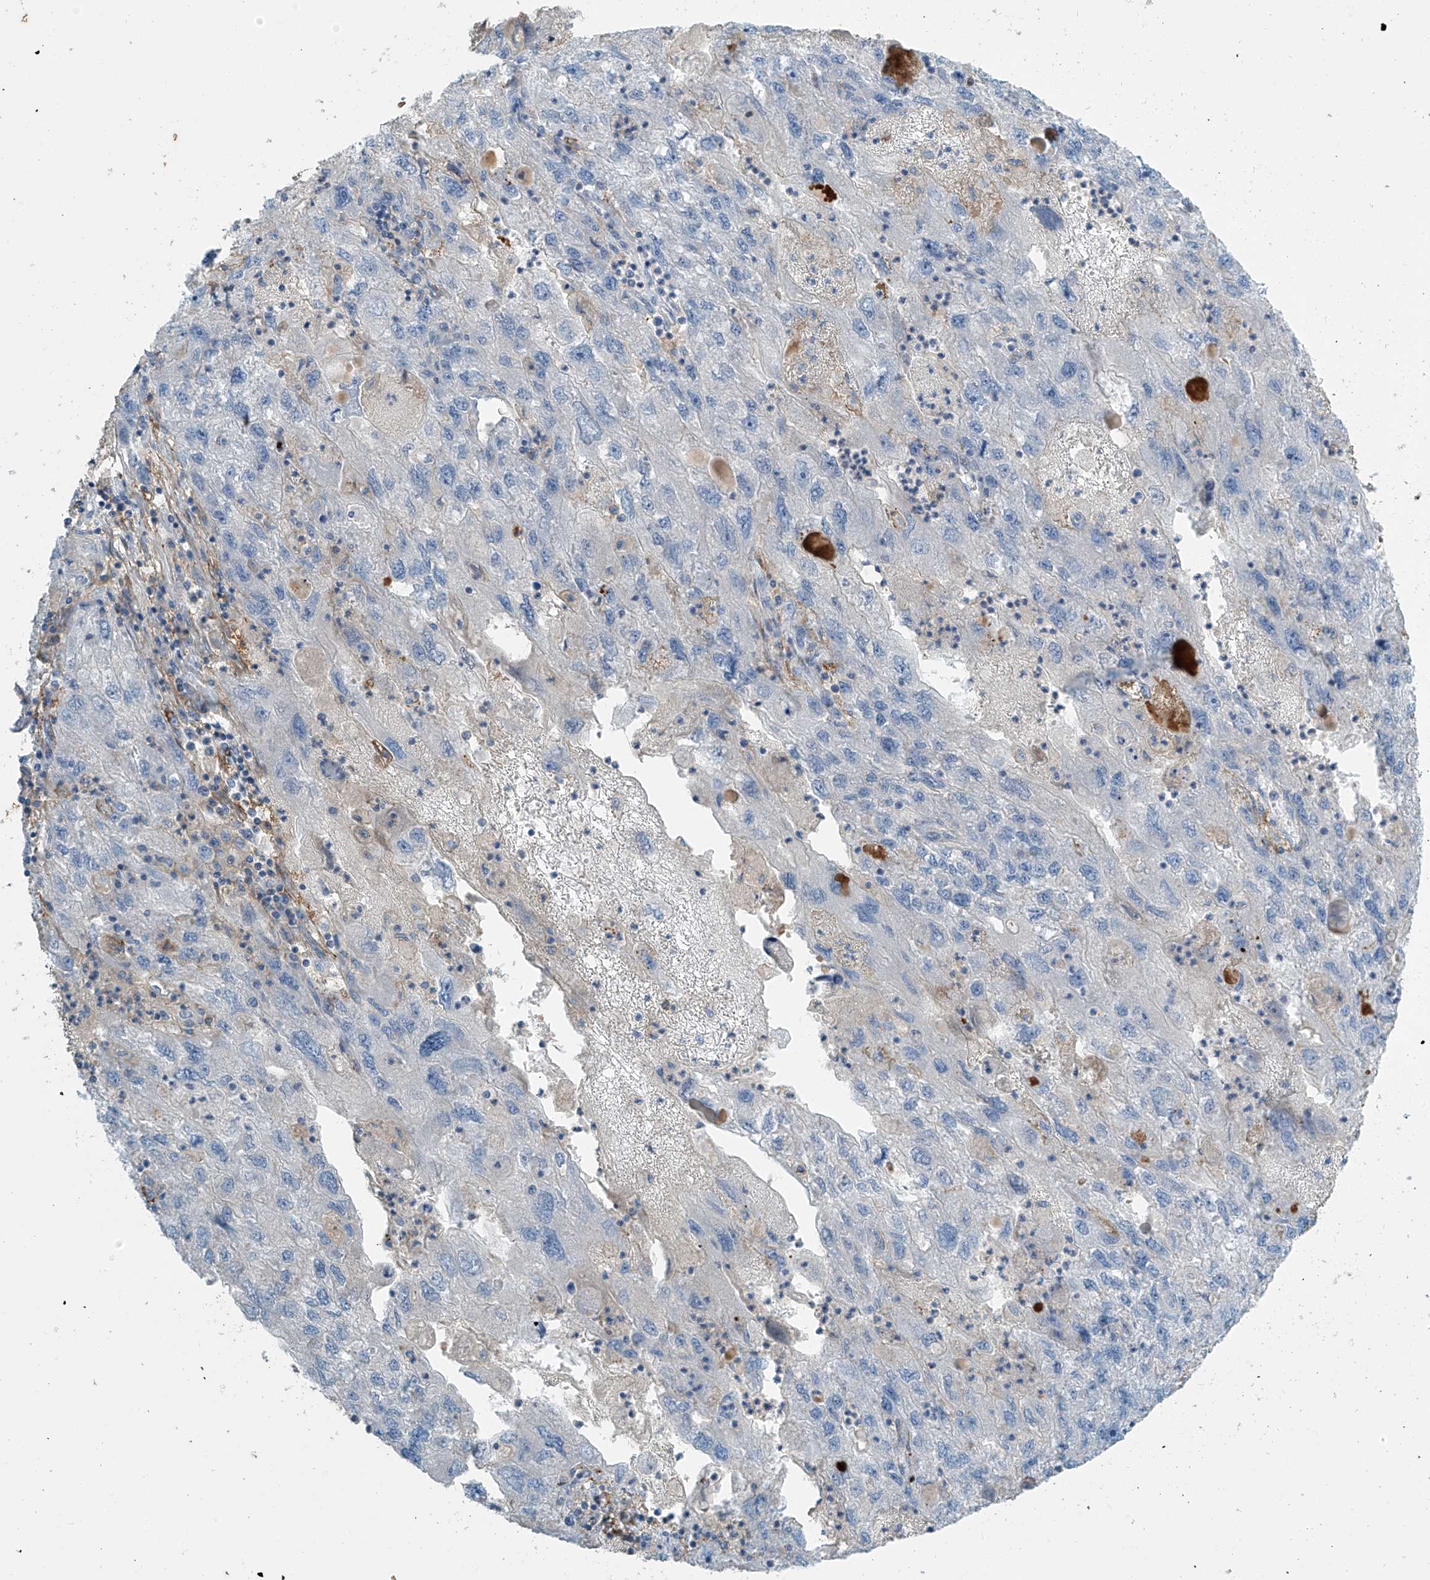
{"staining": {"intensity": "negative", "quantity": "none", "location": "none"}, "tissue": "endometrial cancer", "cell_type": "Tumor cells", "image_type": "cancer", "snomed": [{"axis": "morphology", "description": "Adenocarcinoma, NOS"}, {"axis": "topography", "description": "Endometrium"}], "caption": "Human endometrial cancer stained for a protein using immunohistochemistry (IHC) displays no expression in tumor cells.", "gene": "SLC9A2", "patient": {"sex": "female", "age": 49}}